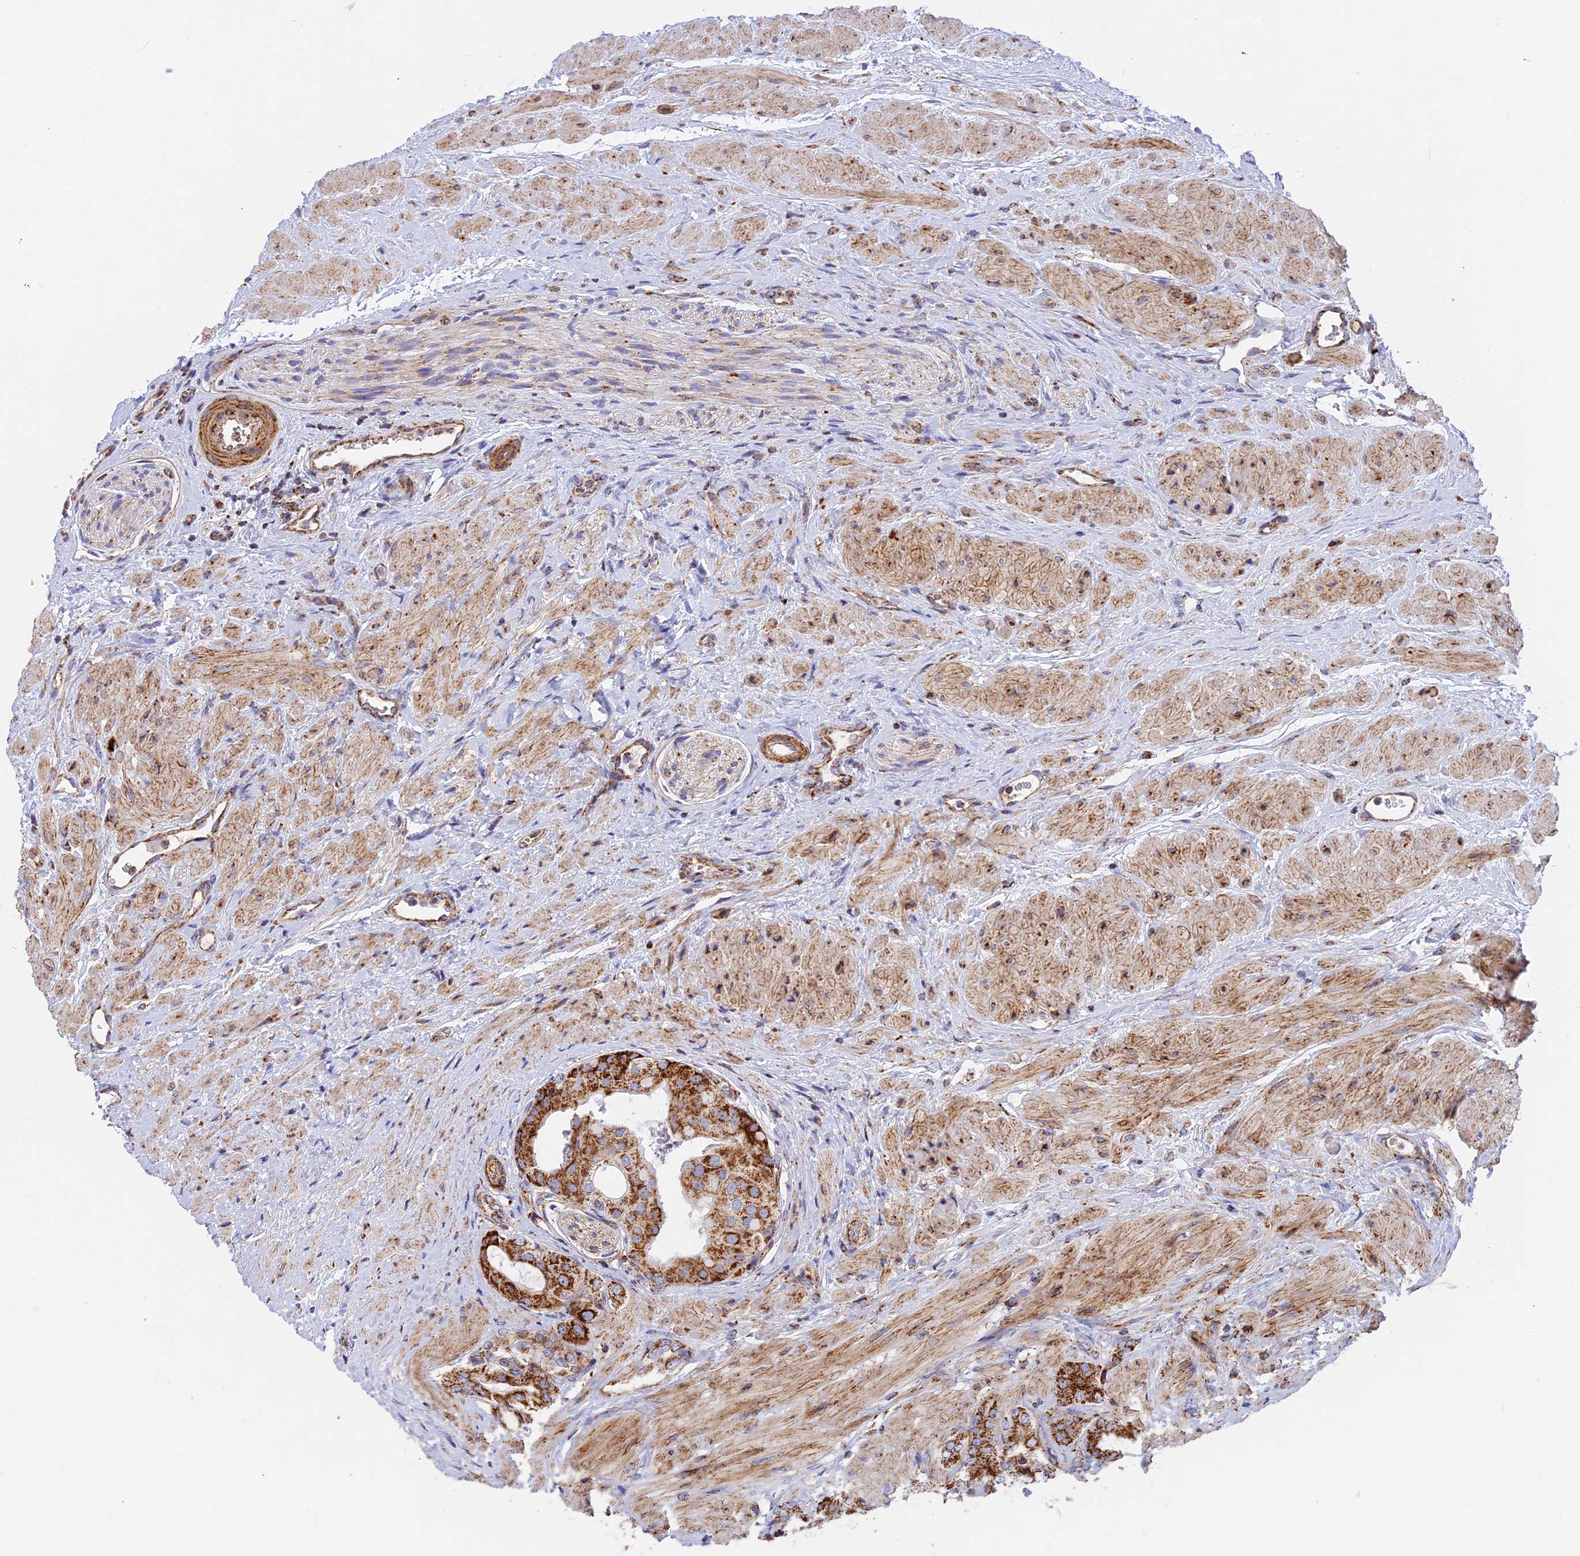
{"staining": {"intensity": "strong", "quantity": ">75%", "location": "cytoplasmic/membranous"}, "tissue": "prostate cancer", "cell_type": "Tumor cells", "image_type": "cancer", "snomed": [{"axis": "morphology", "description": "Adenocarcinoma, Low grade"}, {"axis": "topography", "description": "Prostate"}], "caption": "The micrograph exhibits immunohistochemical staining of prostate cancer. There is strong cytoplasmic/membranous positivity is present in about >75% of tumor cells.", "gene": "UQCRB", "patient": {"sex": "male", "age": 57}}